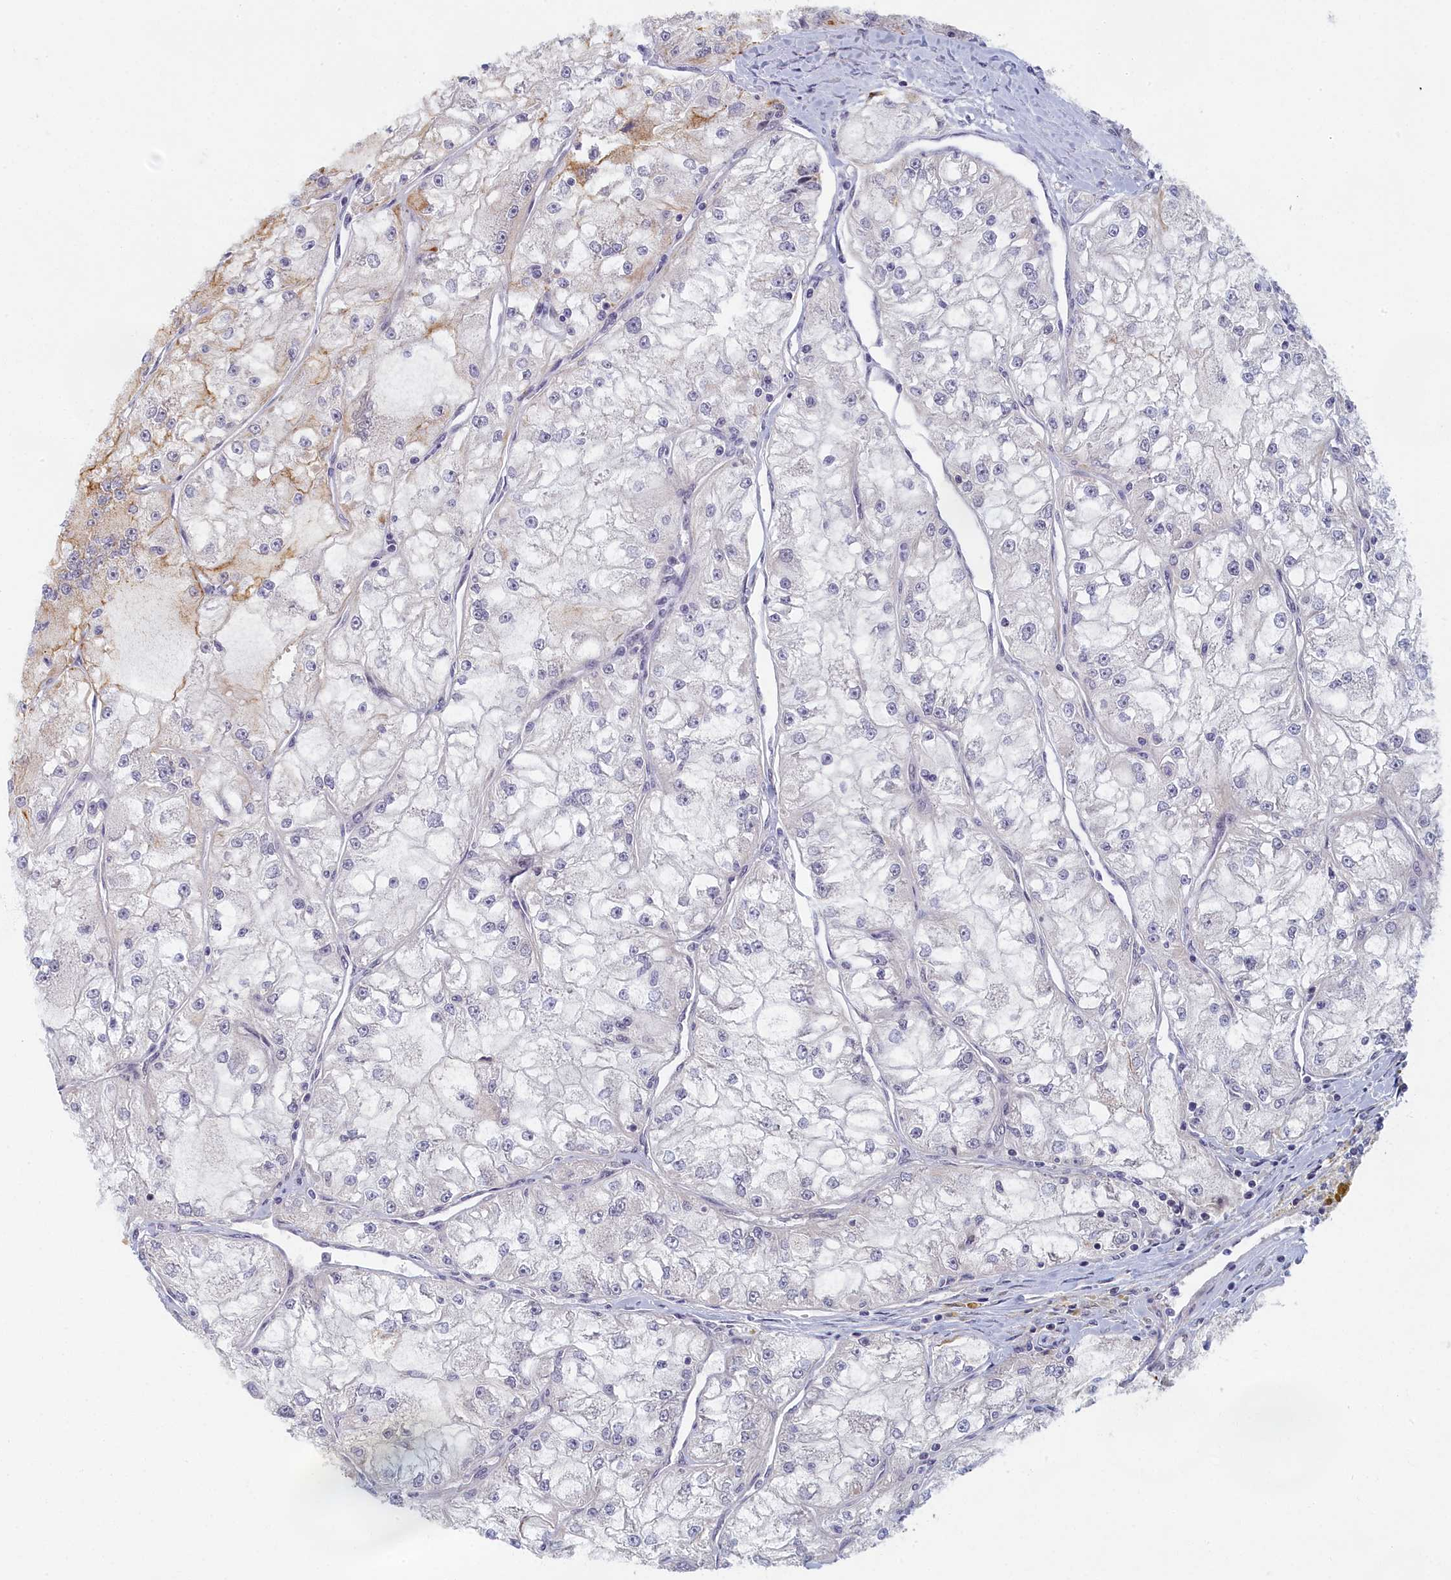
{"staining": {"intensity": "negative", "quantity": "none", "location": "none"}, "tissue": "renal cancer", "cell_type": "Tumor cells", "image_type": "cancer", "snomed": [{"axis": "morphology", "description": "Adenocarcinoma, NOS"}, {"axis": "topography", "description": "Kidney"}], "caption": "A high-resolution photomicrograph shows immunohistochemistry staining of renal adenocarcinoma, which shows no significant staining in tumor cells.", "gene": "DNAJC17", "patient": {"sex": "female", "age": 72}}